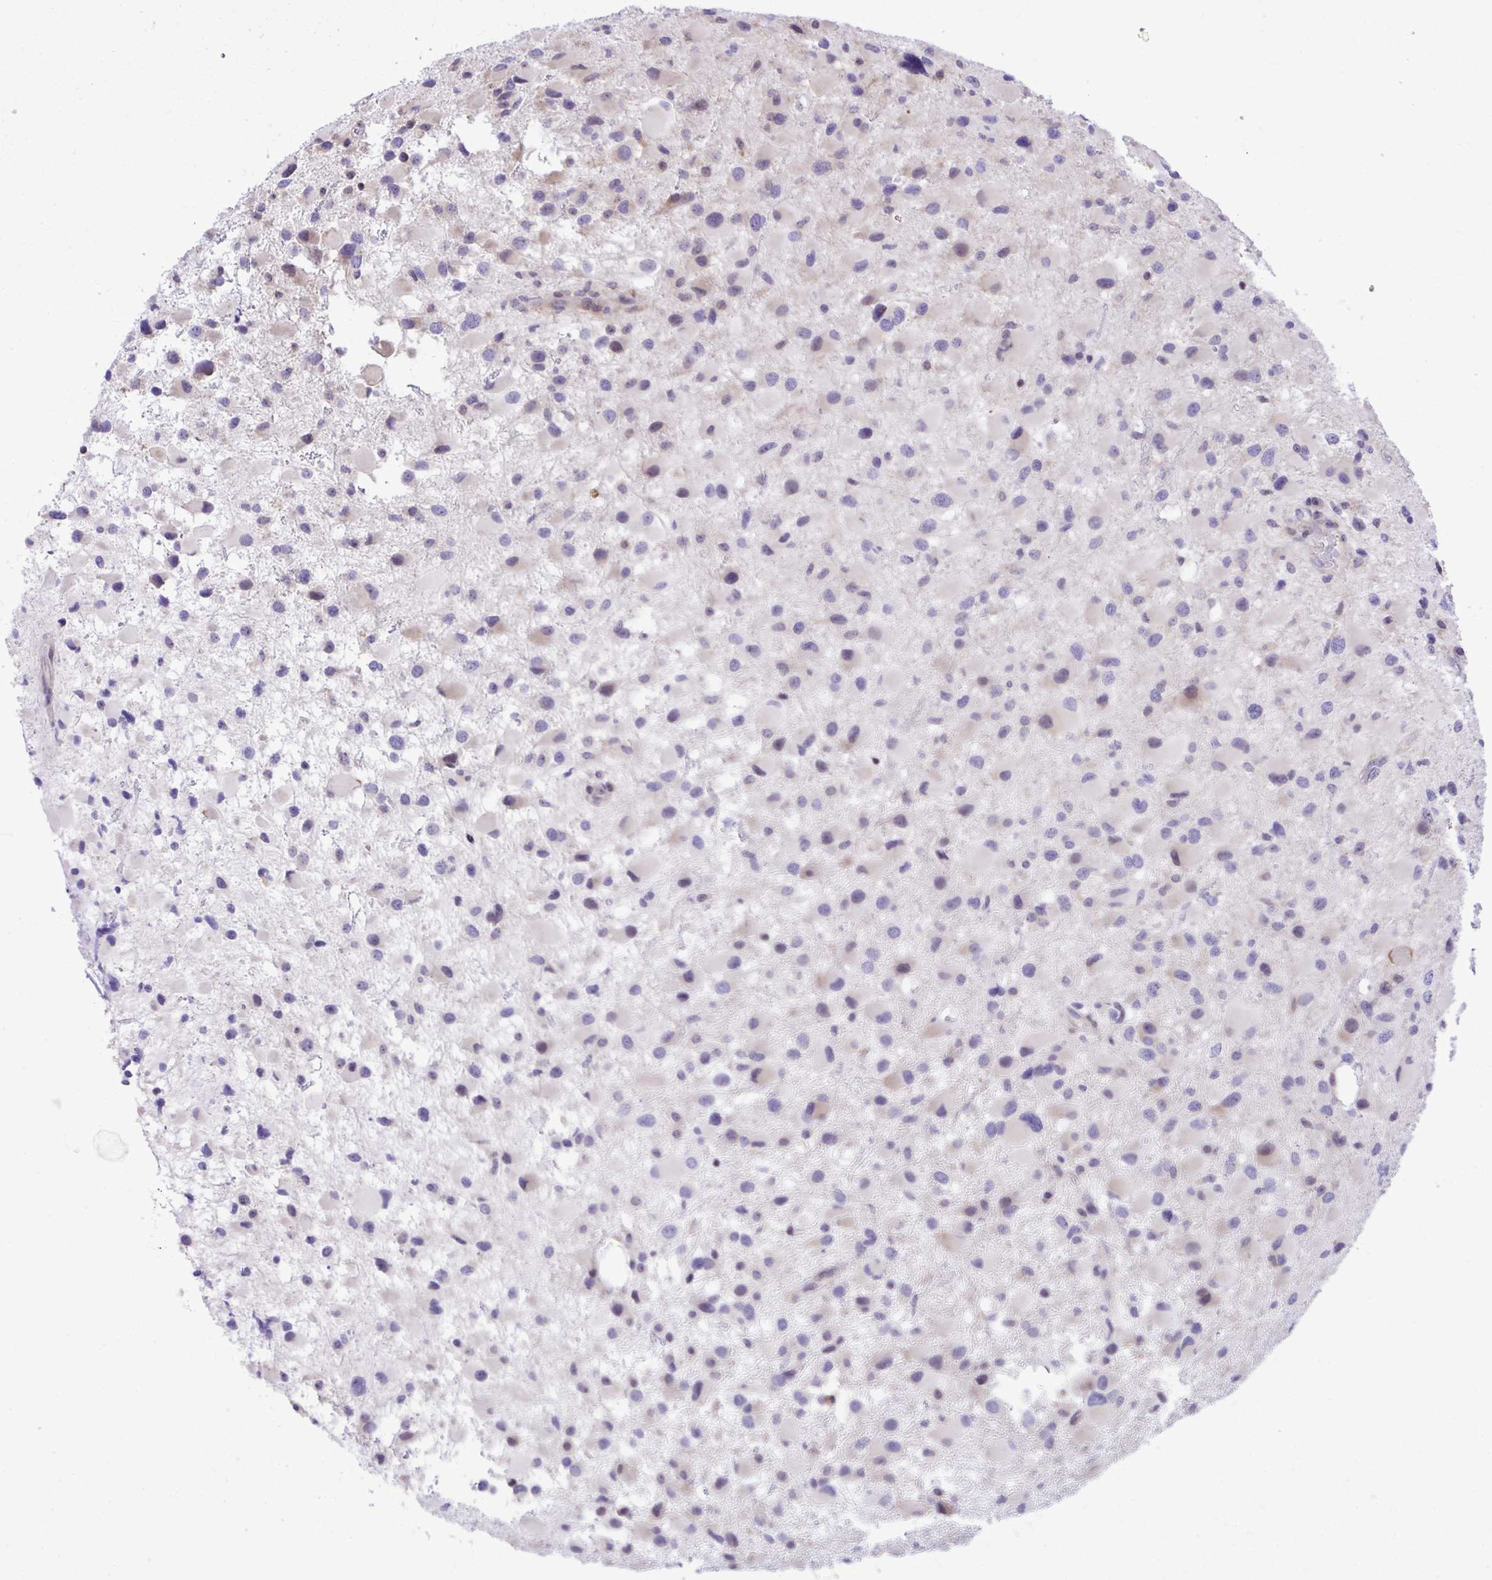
{"staining": {"intensity": "negative", "quantity": "none", "location": "none"}, "tissue": "glioma", "cell_type": "Tumor cells", "image_type": "cancer", "snomed": [{"axis": "morphology", "description": "Glioma, malignant, High grade"}, {"axis": "topography", "description": "Brain"}], "caption": "The micrograph demonstrates no significant positivity in tumor cells of malignant high-grade glioma.", "gene": "GRK4", "patient": {"sex": "female", "age": 40}}